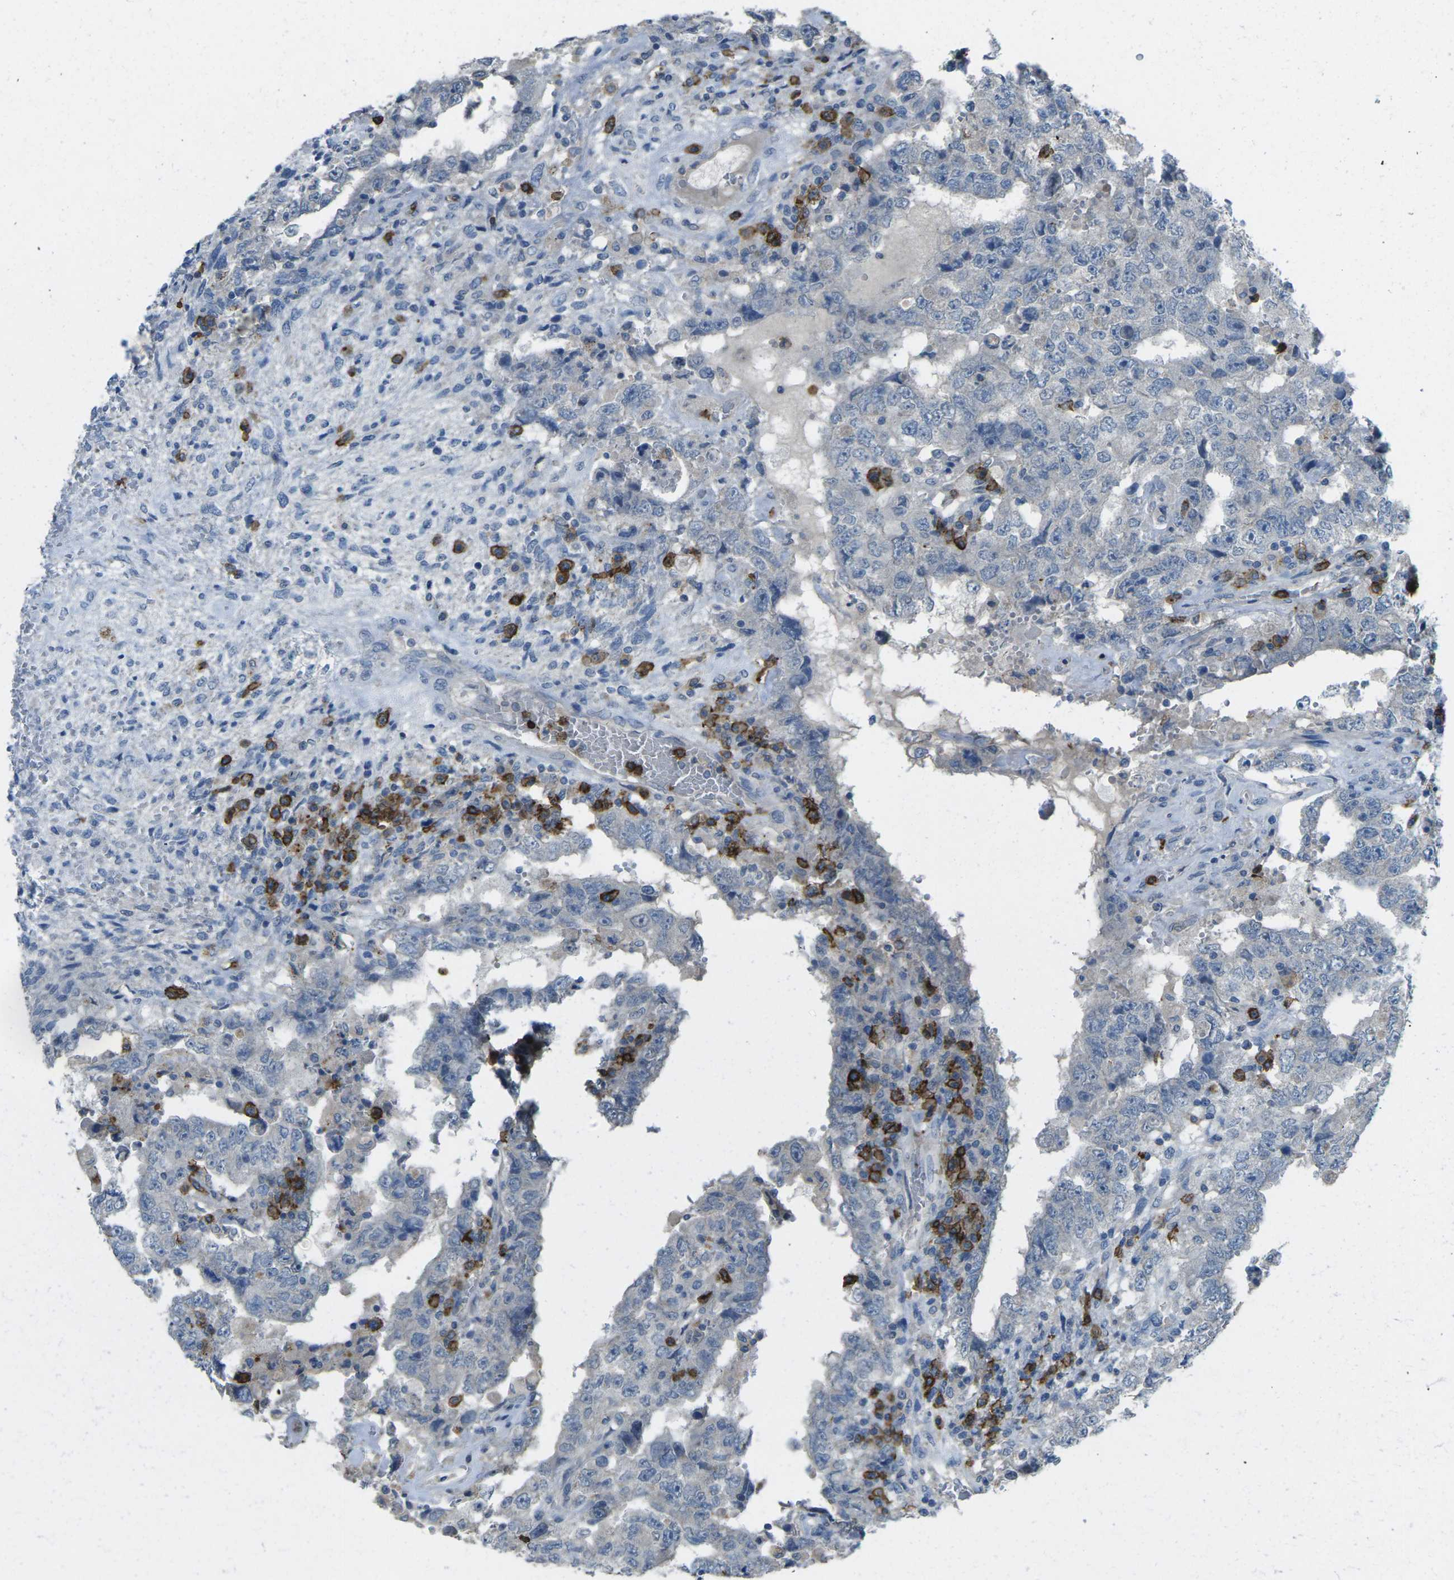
{"staining": {"intensity": "negative", "quantity": "none", "location": "none"}, "tissue": "testis cancer", "cell_type": "Tumor cells", "image_type": "cancer", "snomed": [{"axis": "morphology", "description": "Carcinoma, Embryonal, NOS"}, {"axis": "topography", "description": "Testis"}], "caption": "Testis embryonal carcinoma stained for a protein using immunohistochemistry (IHC) reveals no staining tumor cells.", "gene": "CD19", "patient": {"sex": "male", "age": 26}}